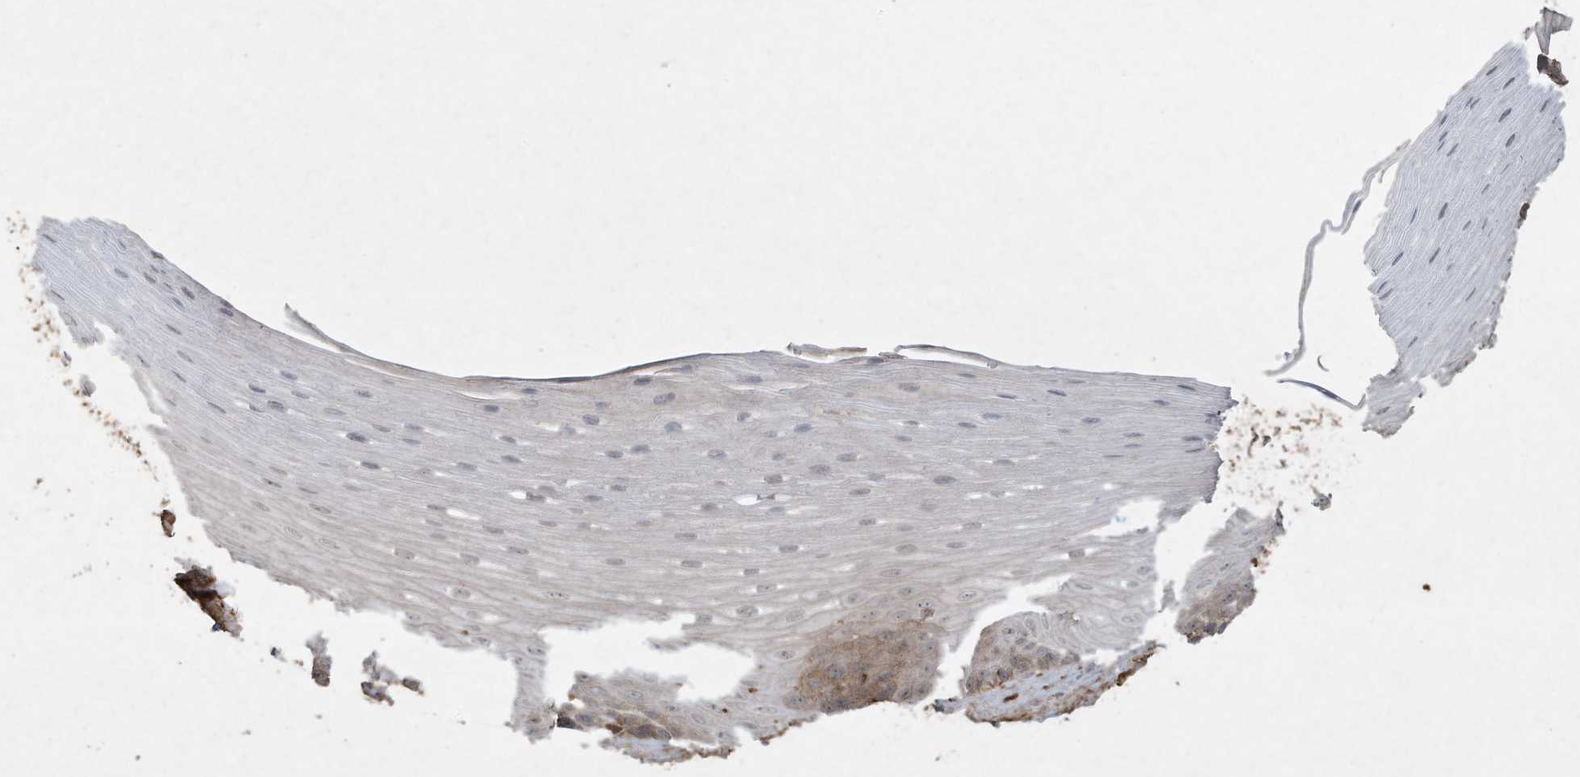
{"staining": {"intensity": "negative", "quantity": "none", "location": "none"}, "tissue": "esophagus", "cell_type": "Squamous epithelial cells", "image_type": "normal", "snomed": [{"axis": "morphology", "description": "Normal tissue, NOS"}, {"axis": "topography", "description": "Esophagus"}], "caption": "Squamous epithelial cells show no significant protein staining in benign esophagus. (Stains: DAB immunohistochemistry with hematoxylin counter stain, Microscopy: brightfield microscopy at high magnification).", "gene": "FETUB", "patient": {"sex": "male", "age": 62}}